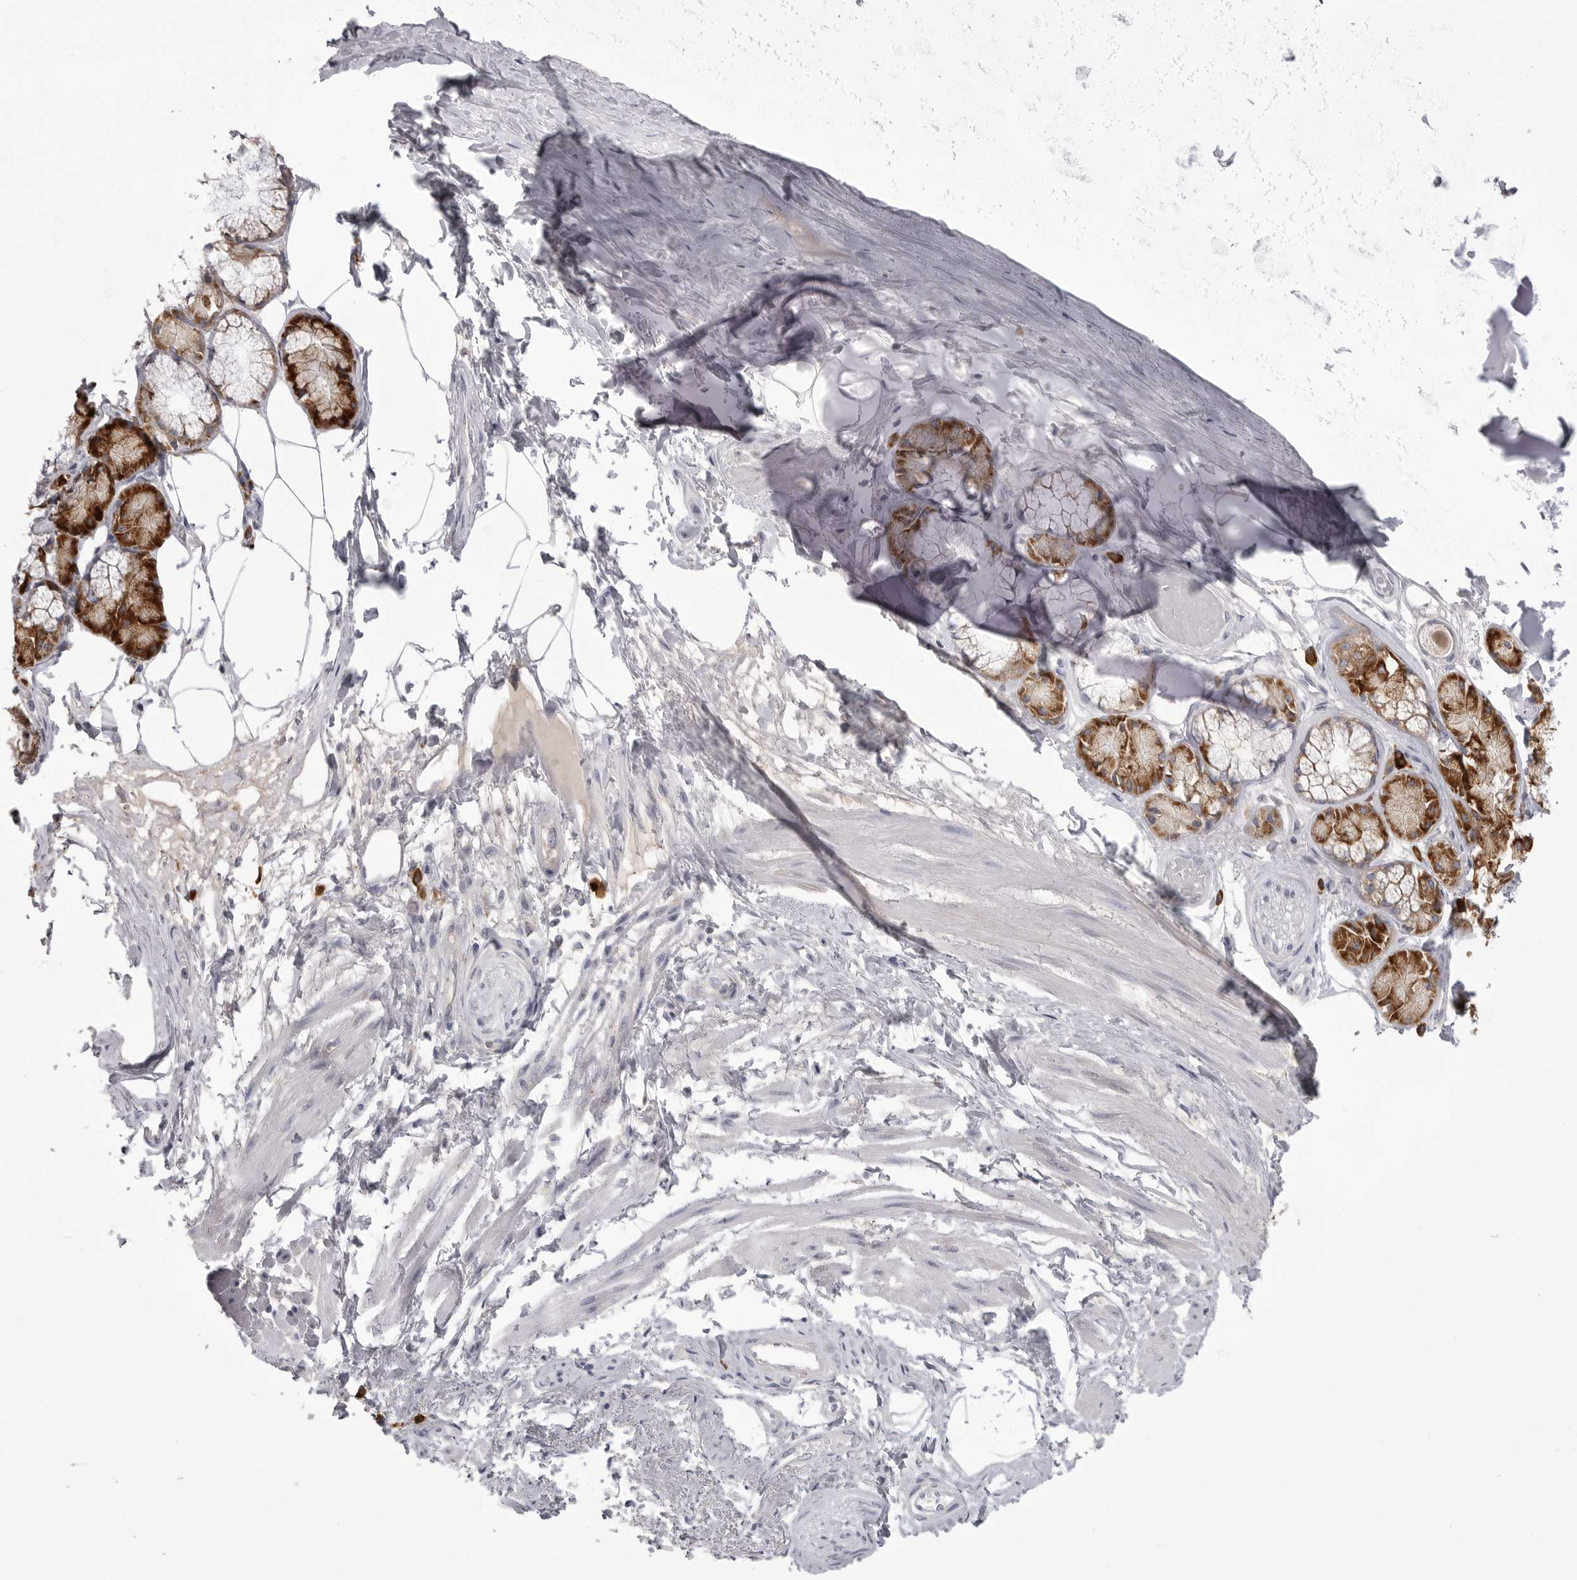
{"staining": {"intensity": "negative", "quantity": "none", "location": "none"}, "tissue": "adipose tissue", "cell_type": "Adipocytes", "image_type": "normal", "snomed": [{"axis": "morphology", "description": "Normal tissue, NOS"}, {"axis": "topography", "description": "Bronchus"}], "caption": "The IHC image has no significant positivity in adipocytes of adipose tissue. (DAB immunohistochemistry with hematoxylin counter stain).", "gene": "FKBP2", "patient": {"sex": "male", "age": 66}}